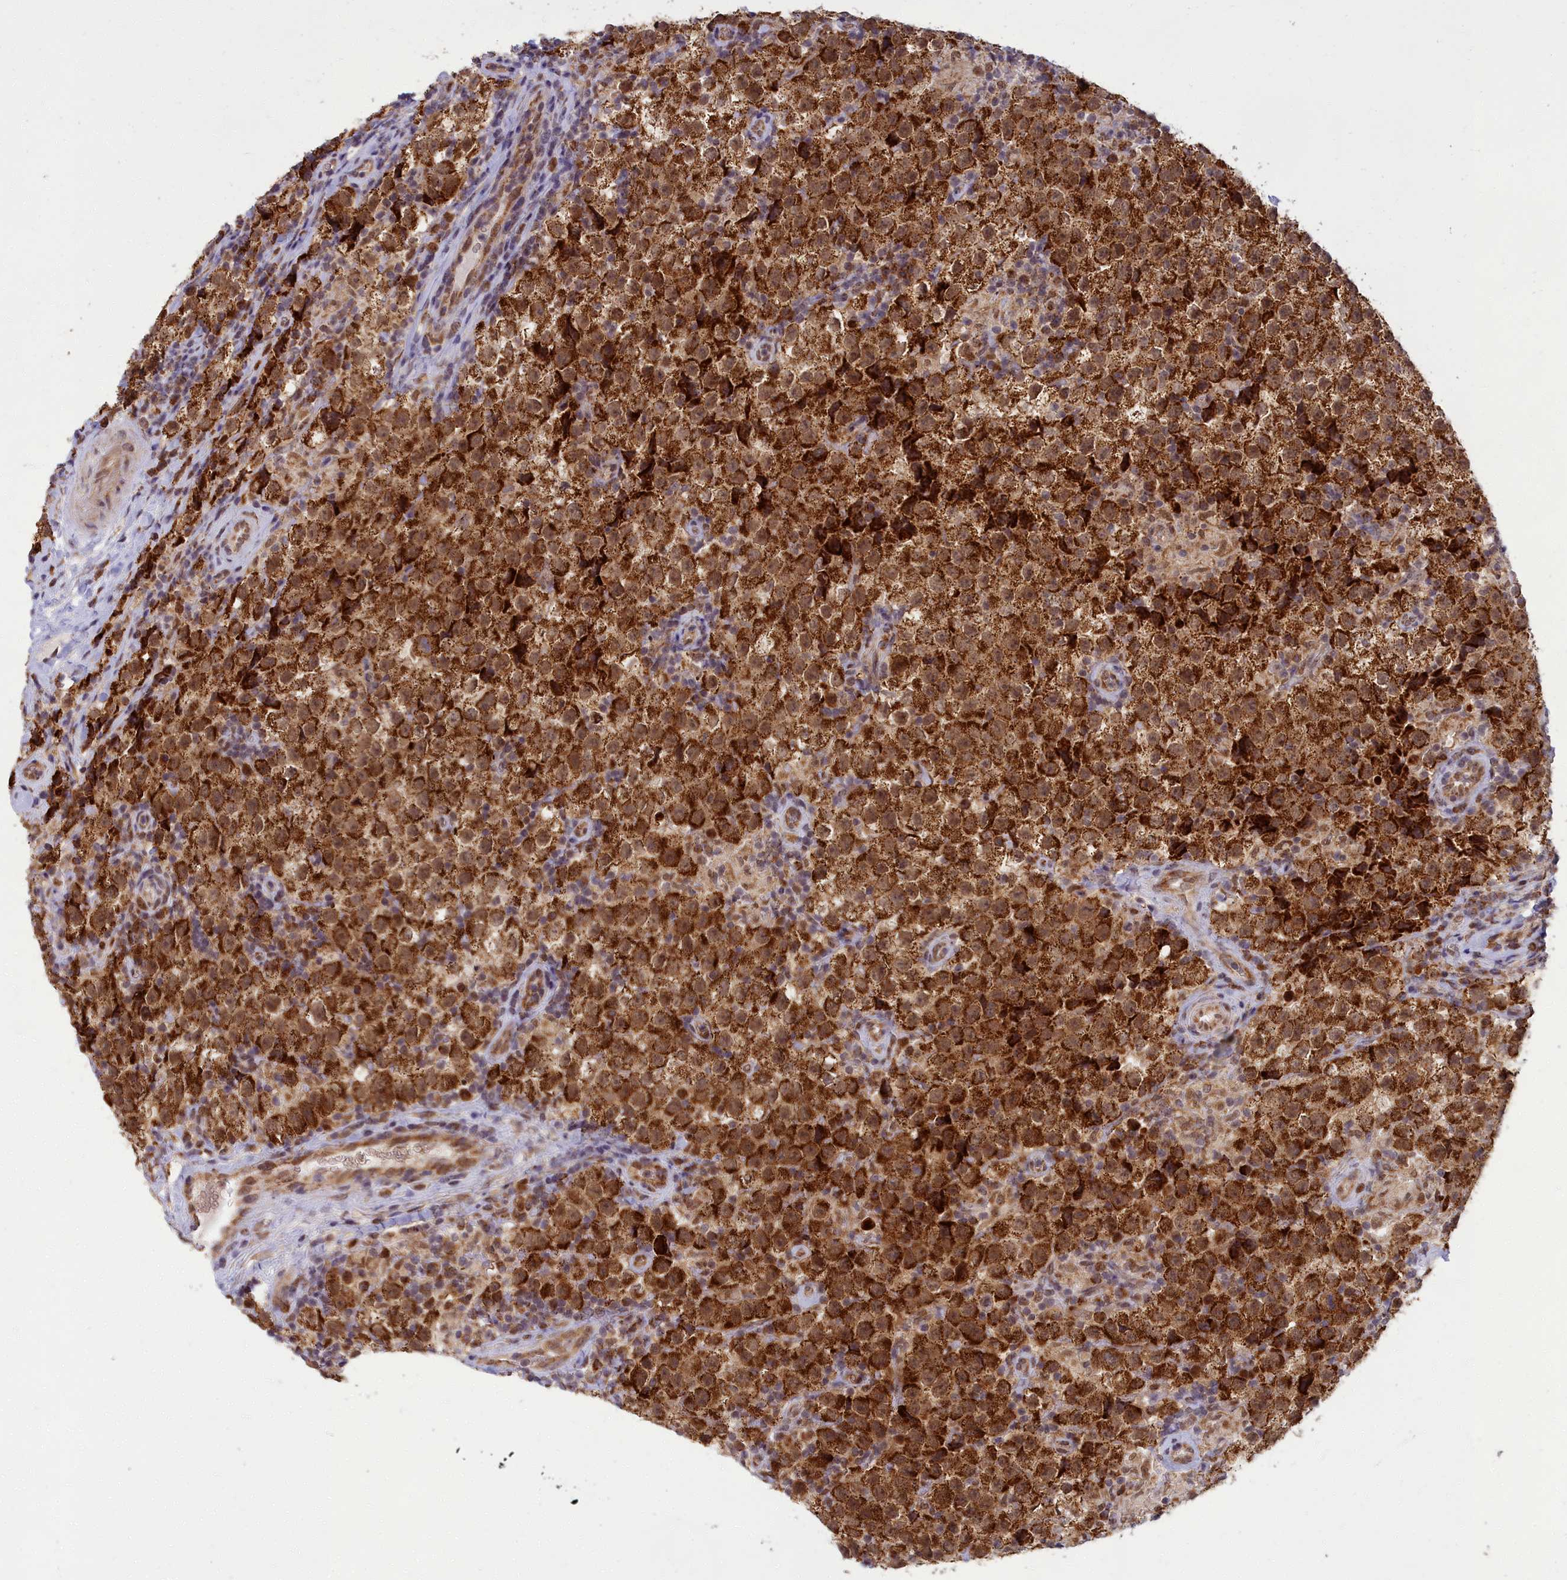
{"staining": {"intensity": "strong", "quantity": ">75%", "location": "cytoplasmic/membranous,nuclear"}, "tissue": "testis cancer", "cell_type": "Tumor cells", "image_type": "cancer", "snomed": [{"axis": "morphology", "description": "Seminoma, NOS"}, {"axis": "morphology", "description": "Carcinoma, Embryonal, NOS"}, {"axis": "topography", "description": "Testis"}], "caption": "Protein analysis of embryonal carcinoma (testis) tissue demonstrates strong cytoplasmic/membranous and nuclear staining in approximately >75% of tumor cells. (Stains: DAB (3,3'-diaminobenzidine) in brown, nuclei in blue, Microscopy: brightfield microscopy at high magnification).", "gene": "EARS2", "patient": {"sex": "male", "age": 41}}